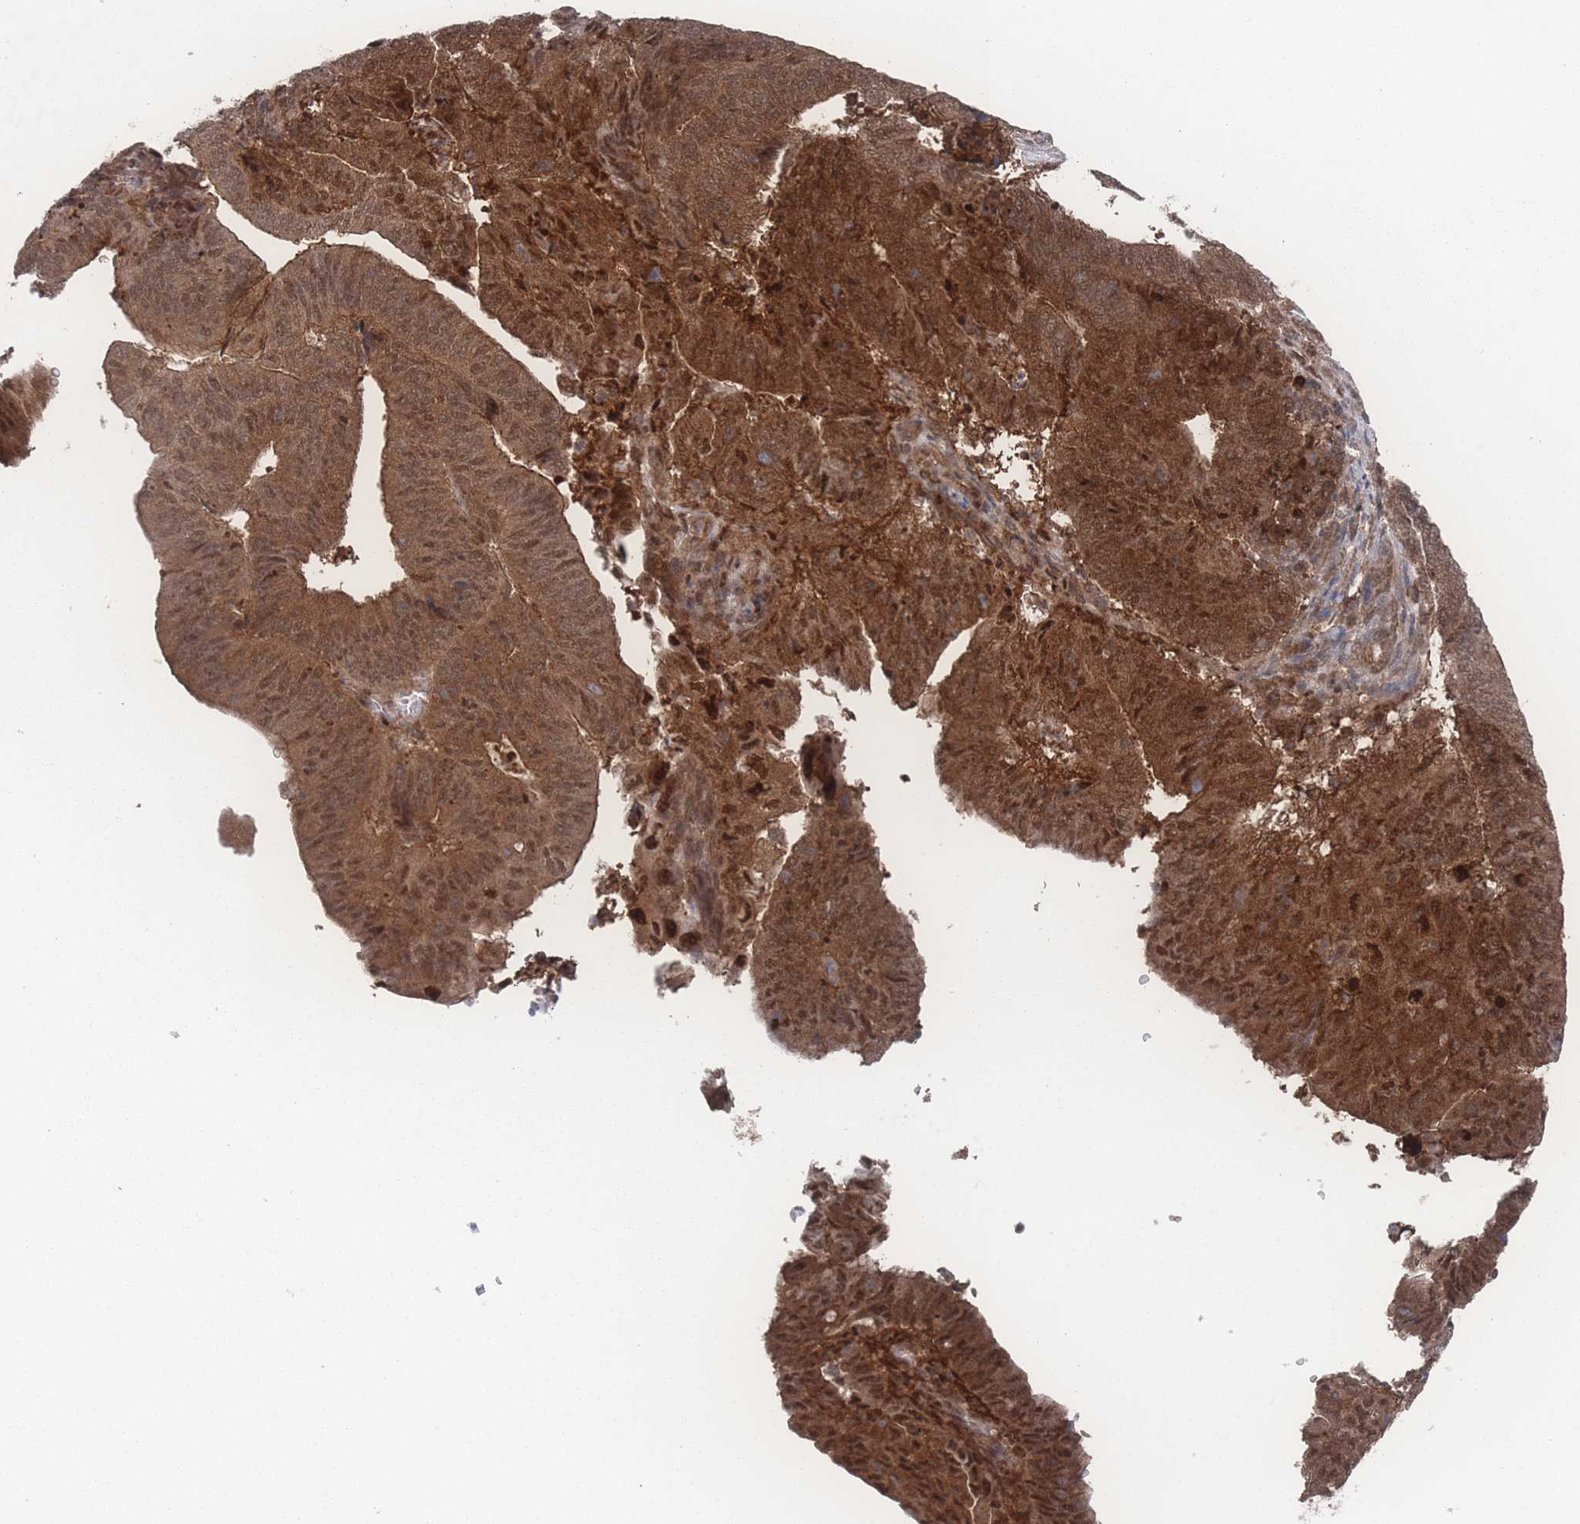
{"staining": {"intensity": "moderate", "quantity": ">75%", "location": "cytoplasmic/membranous,nuclear"}, "tissue": "endometrial cancer", "cell_type": "Tumor cells", "image_type": "cancer", "snomed": [{"axis": "morphology", "description": "Adenocarcinoma, NOS"}, {"axis": "topography", "description": "Endometrium"}], "caption": "The histopathology image shows immunohistochemical staining of endometrial cancer. There is moderate cytoplasmic/membranous and nuclear expression is present in approximately >75% of tumor cells.", "gene": "PSMA1", "patient": {"sex": "female", "age": 70}}